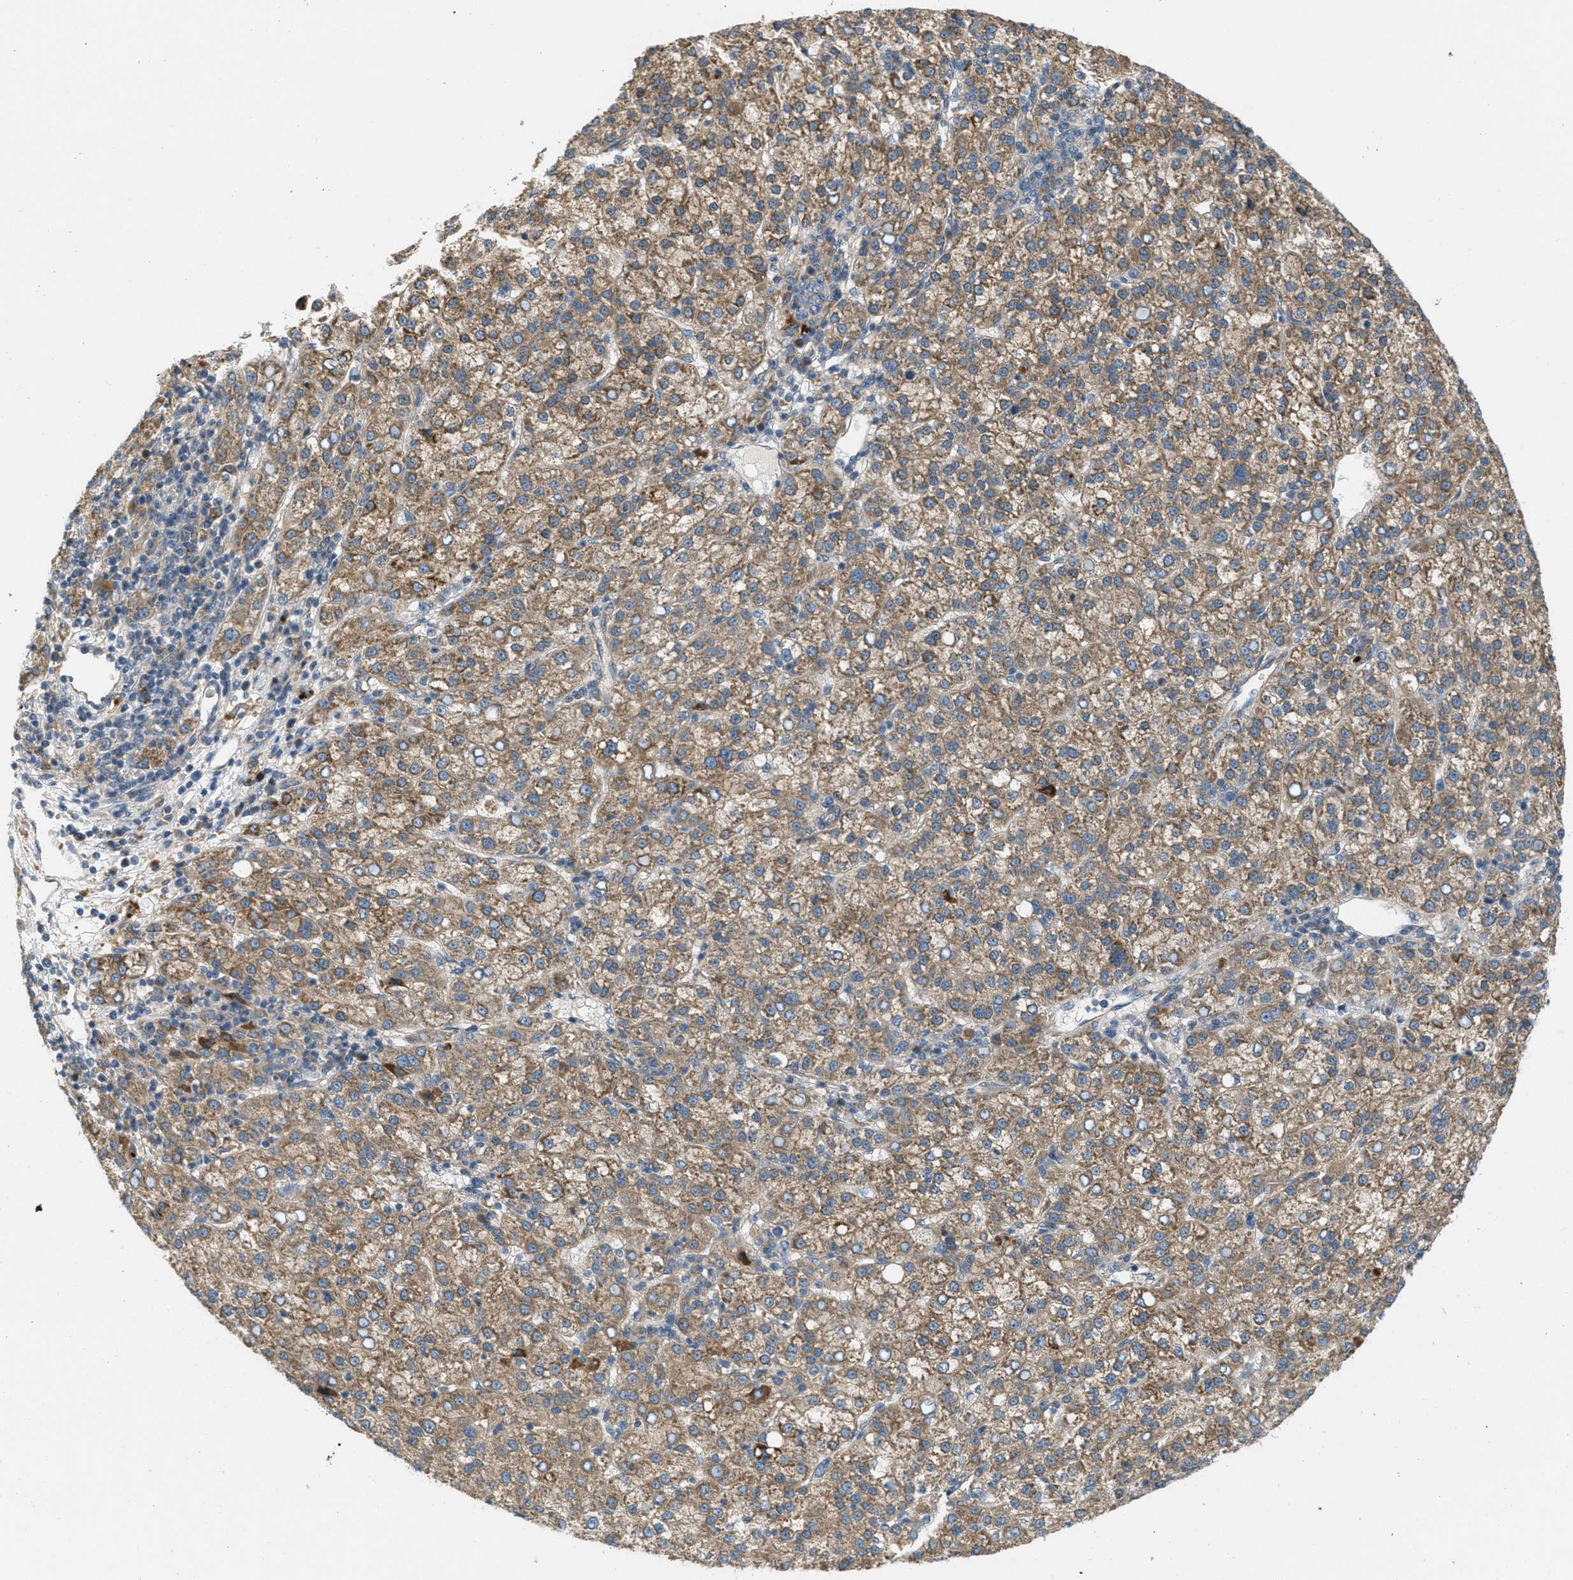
{"staining": {"intensity": "moderate", "quantity": ">75%", "location": "cytoplasmic/membranous"}, "tissue": "liver cancer", "cell_type": "Tumor cells", "image_type": "cancer", "snomed": [{"axis": "morphology", "description": "Carcinoma, Hepatocellular, NOS"}, {"axis": "topography", "description": "Liver"}], "caption": "Immunohistochemical staining of liver cancer exhibits medium levels of moderate cytoplasmic/membranous positivity in approximately >75% of tumor cells. Immunohistochemistry stains the protein of interest in brown and the nuclei are stained blue.", "gene": "ADCY6", "patient": {"sex": "female", "age": 58}}